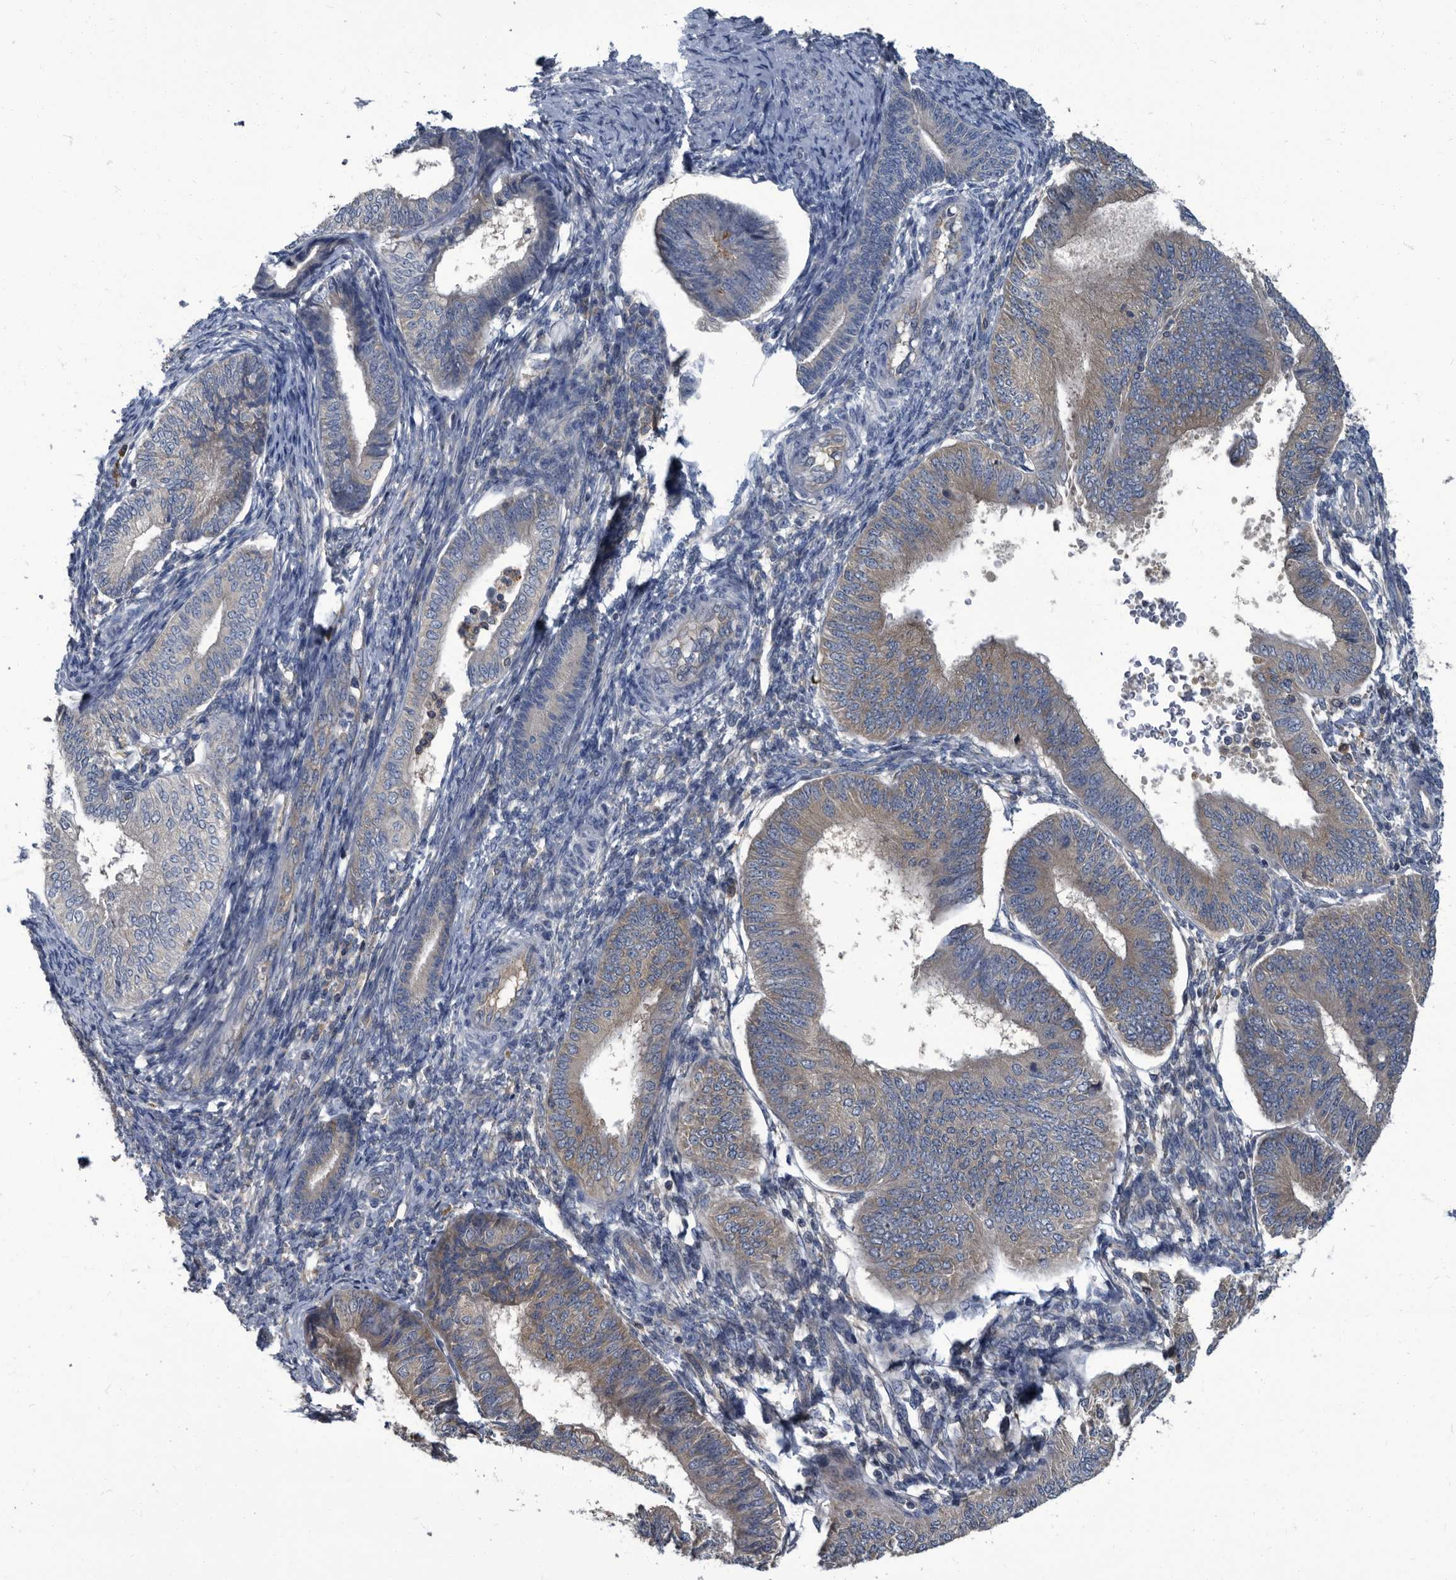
{"staining": {"intensity": "weak", "quantity": "25%-75%", "location": "cytoplasmic/membranous"}, "tissue": "endometrial cancer", "cell_type": "Tumor cells", "image_type": "cancer", "snomed": [{"axis": "morphology", "description": "Adenocarcinoma, NOS"}, {"axis": "topography", "description": "Endometrium"}], "caption": "Human endometrial cancer (adenocarcinoma) stained with a protein marker reveals weak staining in tumor cells.", "gene": "CDV3", "patient": {"sex": "female", "age": 58}}